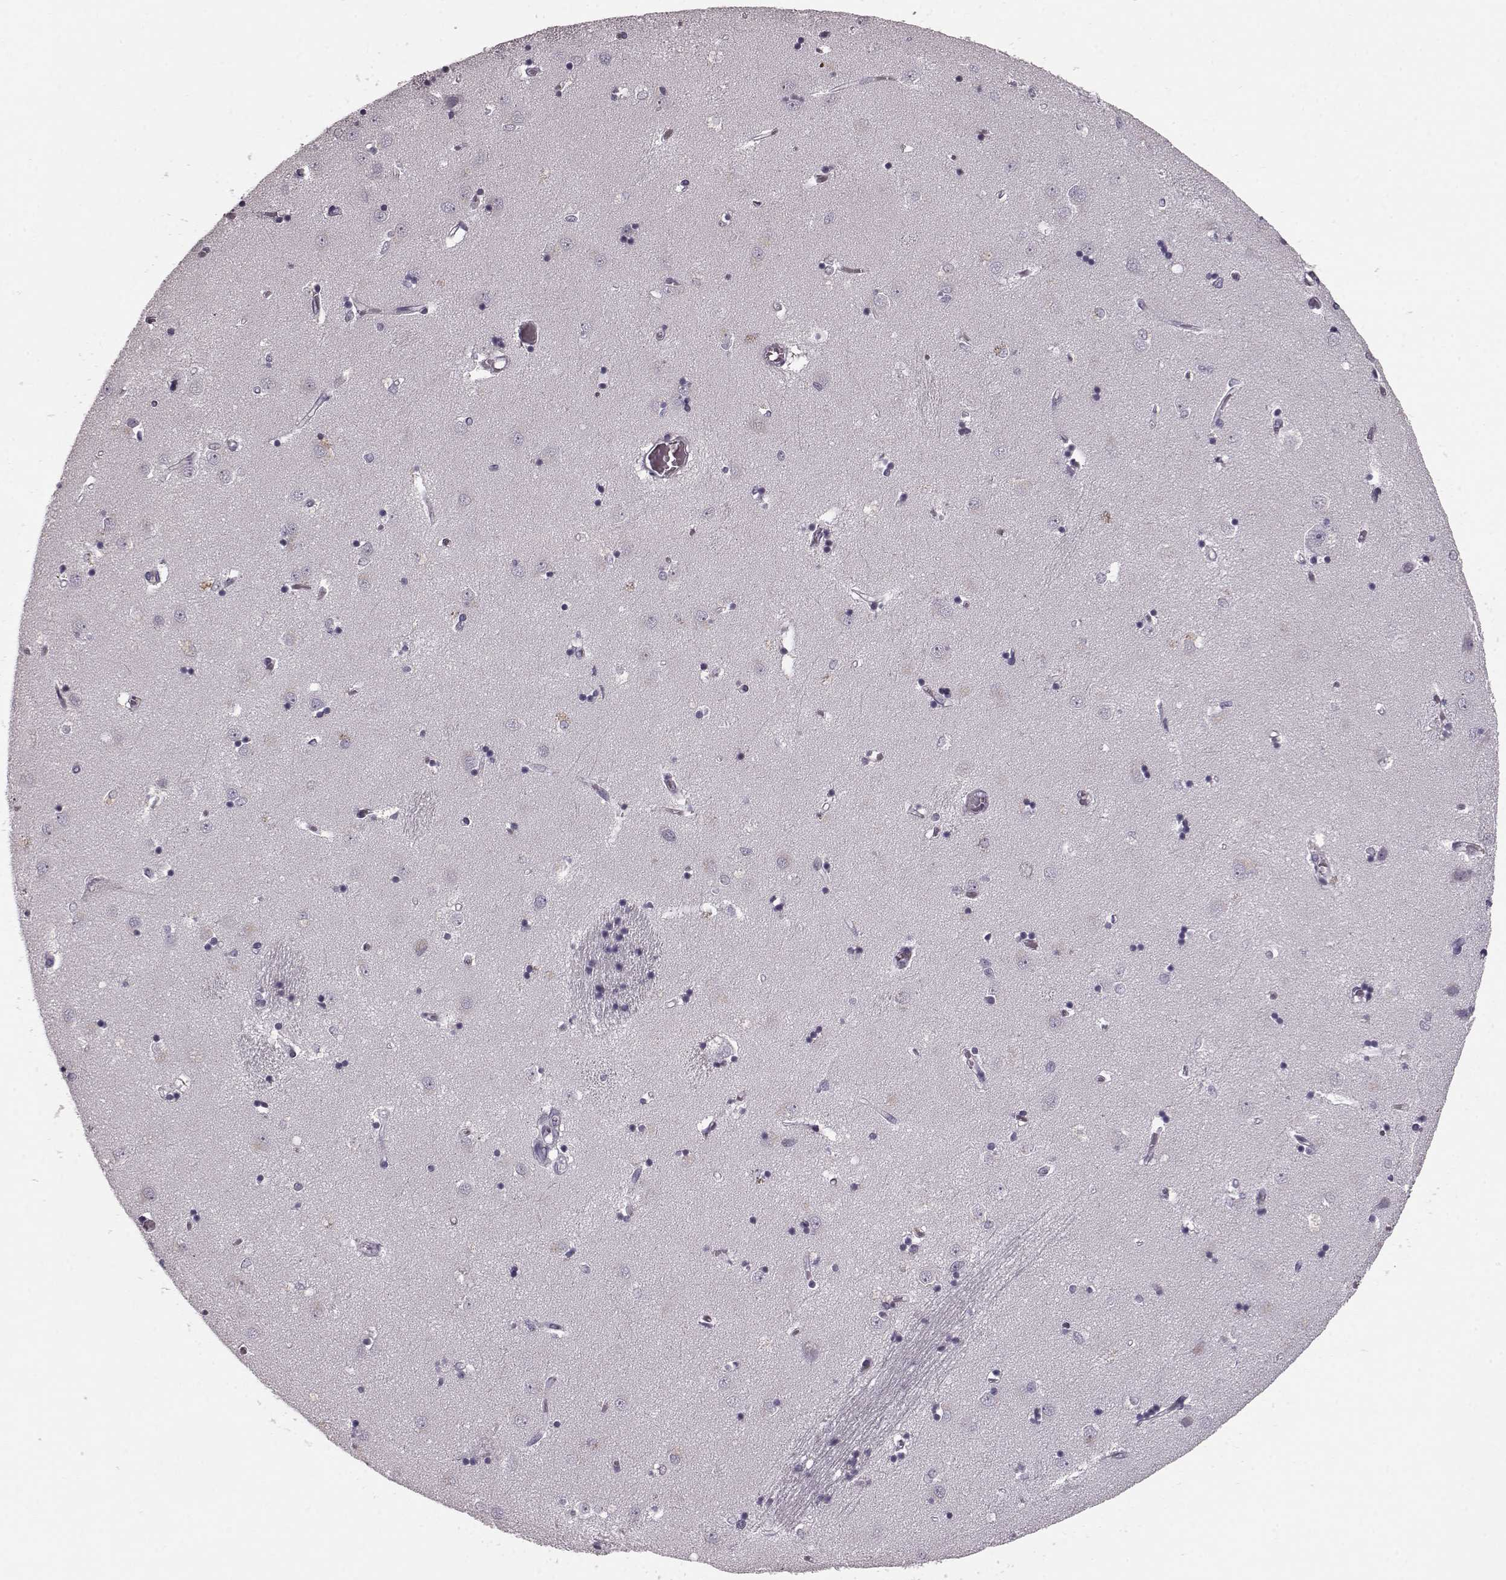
{"staining": {"intensity": "negative", "quantity": "none", "location": "none"}, "tissue": "caudate", "cell_type": "Glial cells", "image_type": "normal", "snomed": [{"axis": "morphology", "description": "Normal tissue, NOS"}, {"axis": "topography", "description": "Lateral ventricle wall"}], "caption": "Immunohistochemical staining of unremarkable caudate reveals no significant positivity in glial cells. (Immunohistochemistry (ihc), brightfield microscopy, high magnification).", "gene": "CST7", "patient": {"sex": "male", "age": 54}}